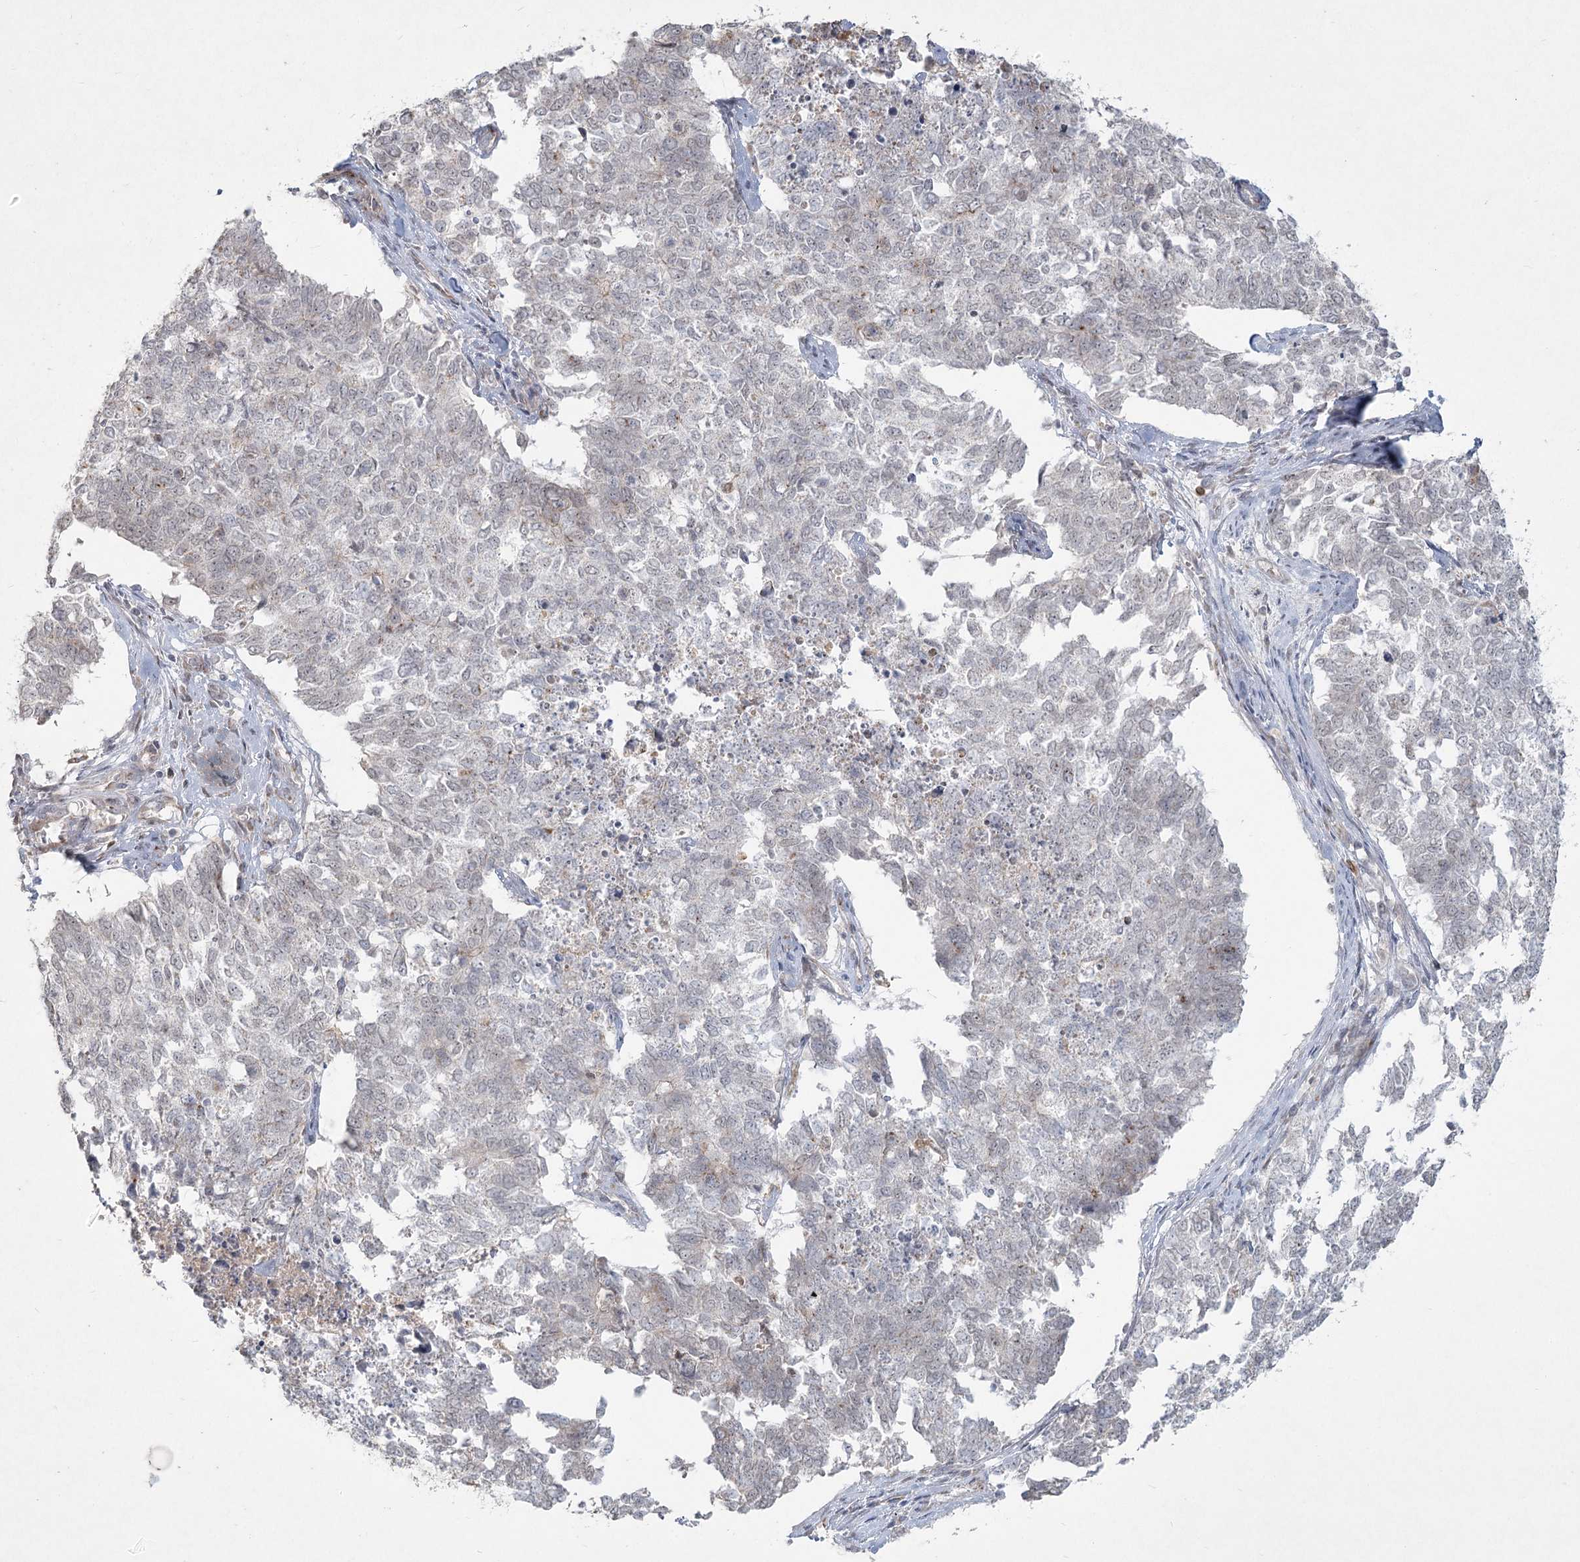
{"staining": {"intensity": "negative", "quantity": "none", "location": "none"}, "tissue": "cervical cancer", "cell_type": "Tumor cells", "image_type": "cancer", "snomed": [{"axis": "morphology", "description": "Squamous cell carcinoma, NOS"}, {"axis": "topography", "description": "Cervix"}], "caption": "IHC histopathology image of human squamous cell carcinoma (cervical) stained for a protein (brown), which shows no staining in tumor cells.", "gene": "LRP2BP", "patient": {"sex": "female", "age": 63}}